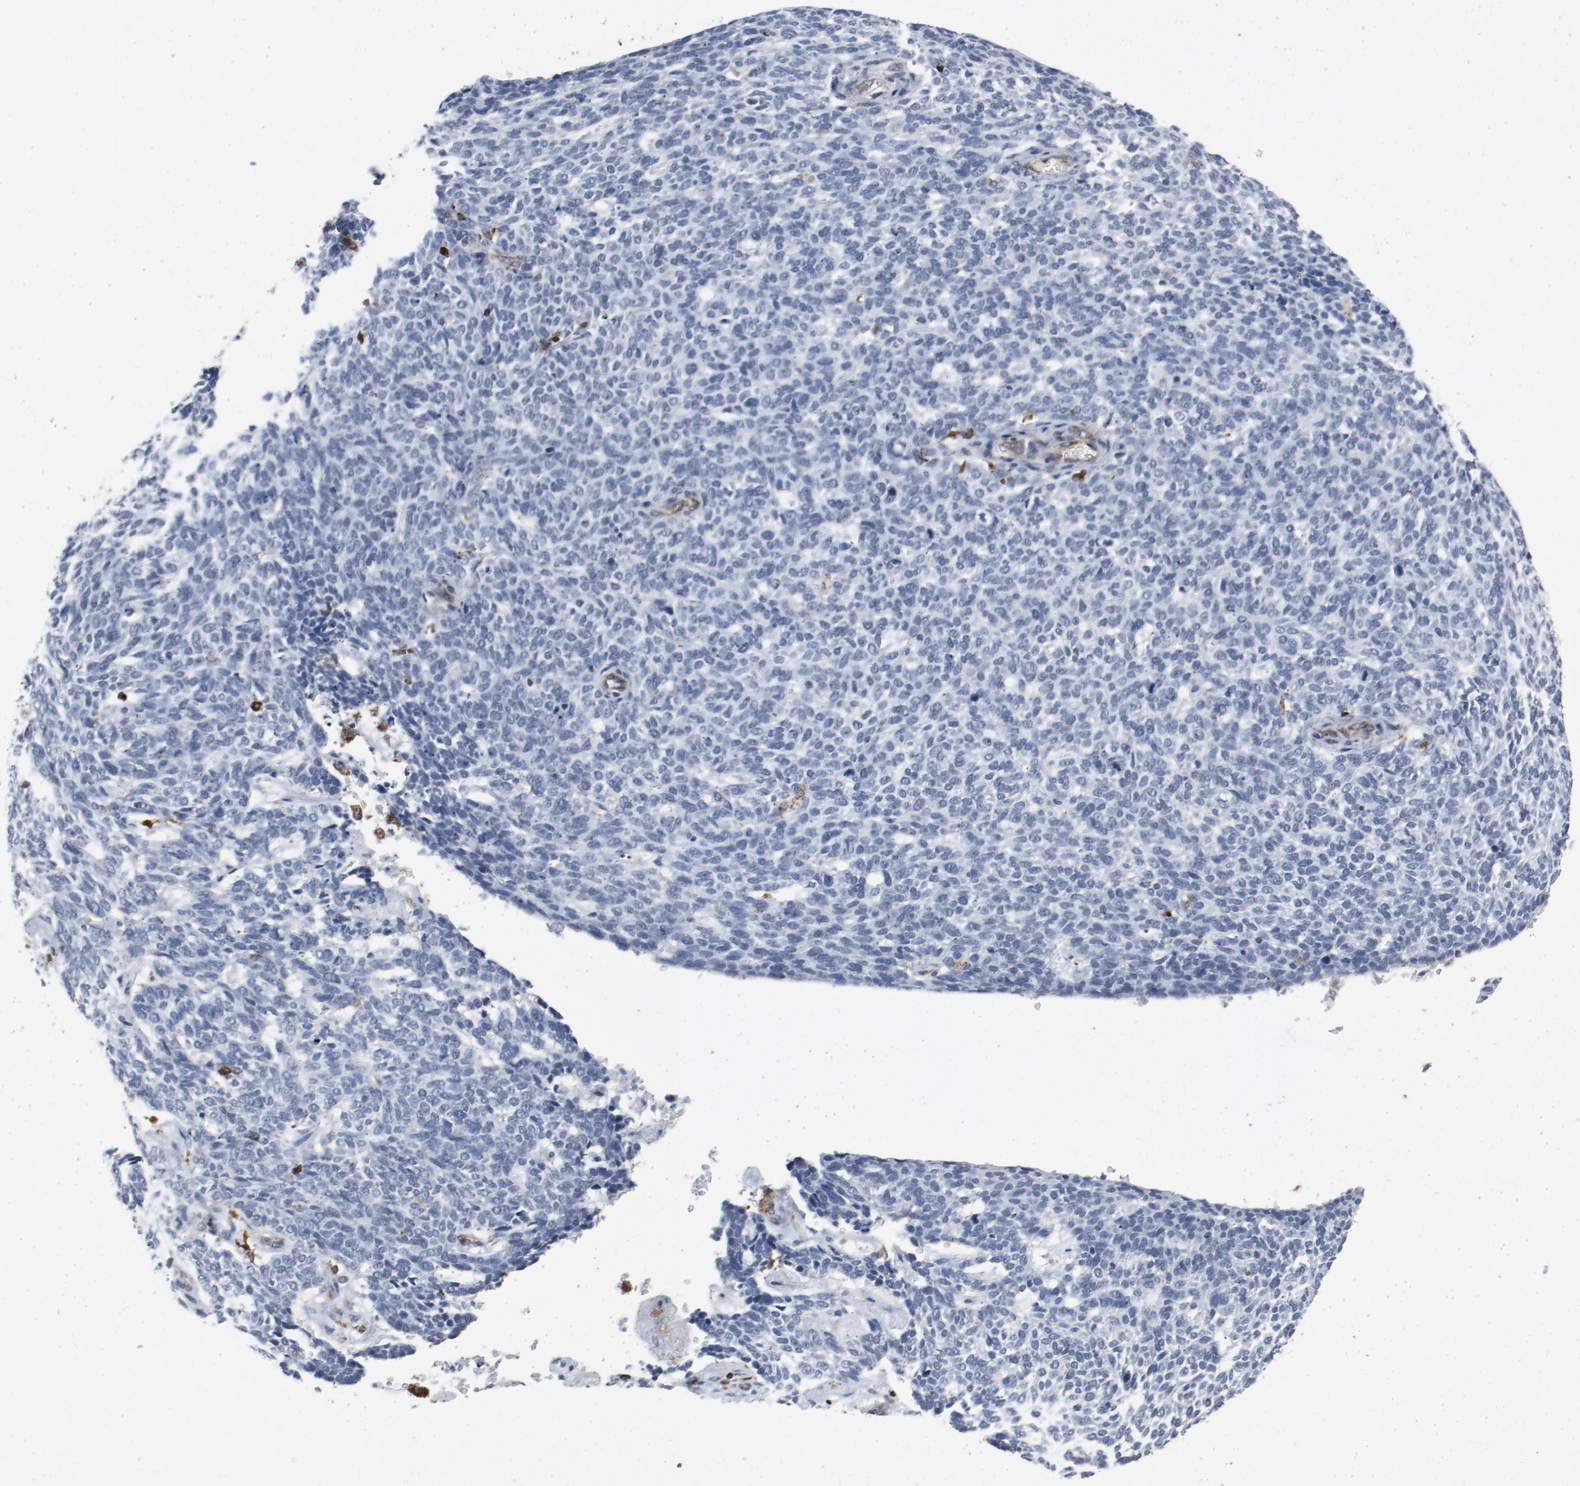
{"staining": {"intensity": "negative", "quantity": "none", "location": "none"}, "tissue": "skin cancer", "cell_type": "Tumor cells", "image_type": "cancer", "snomed": [{"axis": "morphology", "description": "Normal tissue, NOS"}, {"axis": "morphology", "description": "Basal cell carcinoma"}, {"axis": "topography", "description": "Skin"}], "caption": "This is an immunohistochemistry image of human skin cancer. There is no positivity in tumor cells.", "gene": "LCP2", "patient": {"sex": "male", "age": 87}}